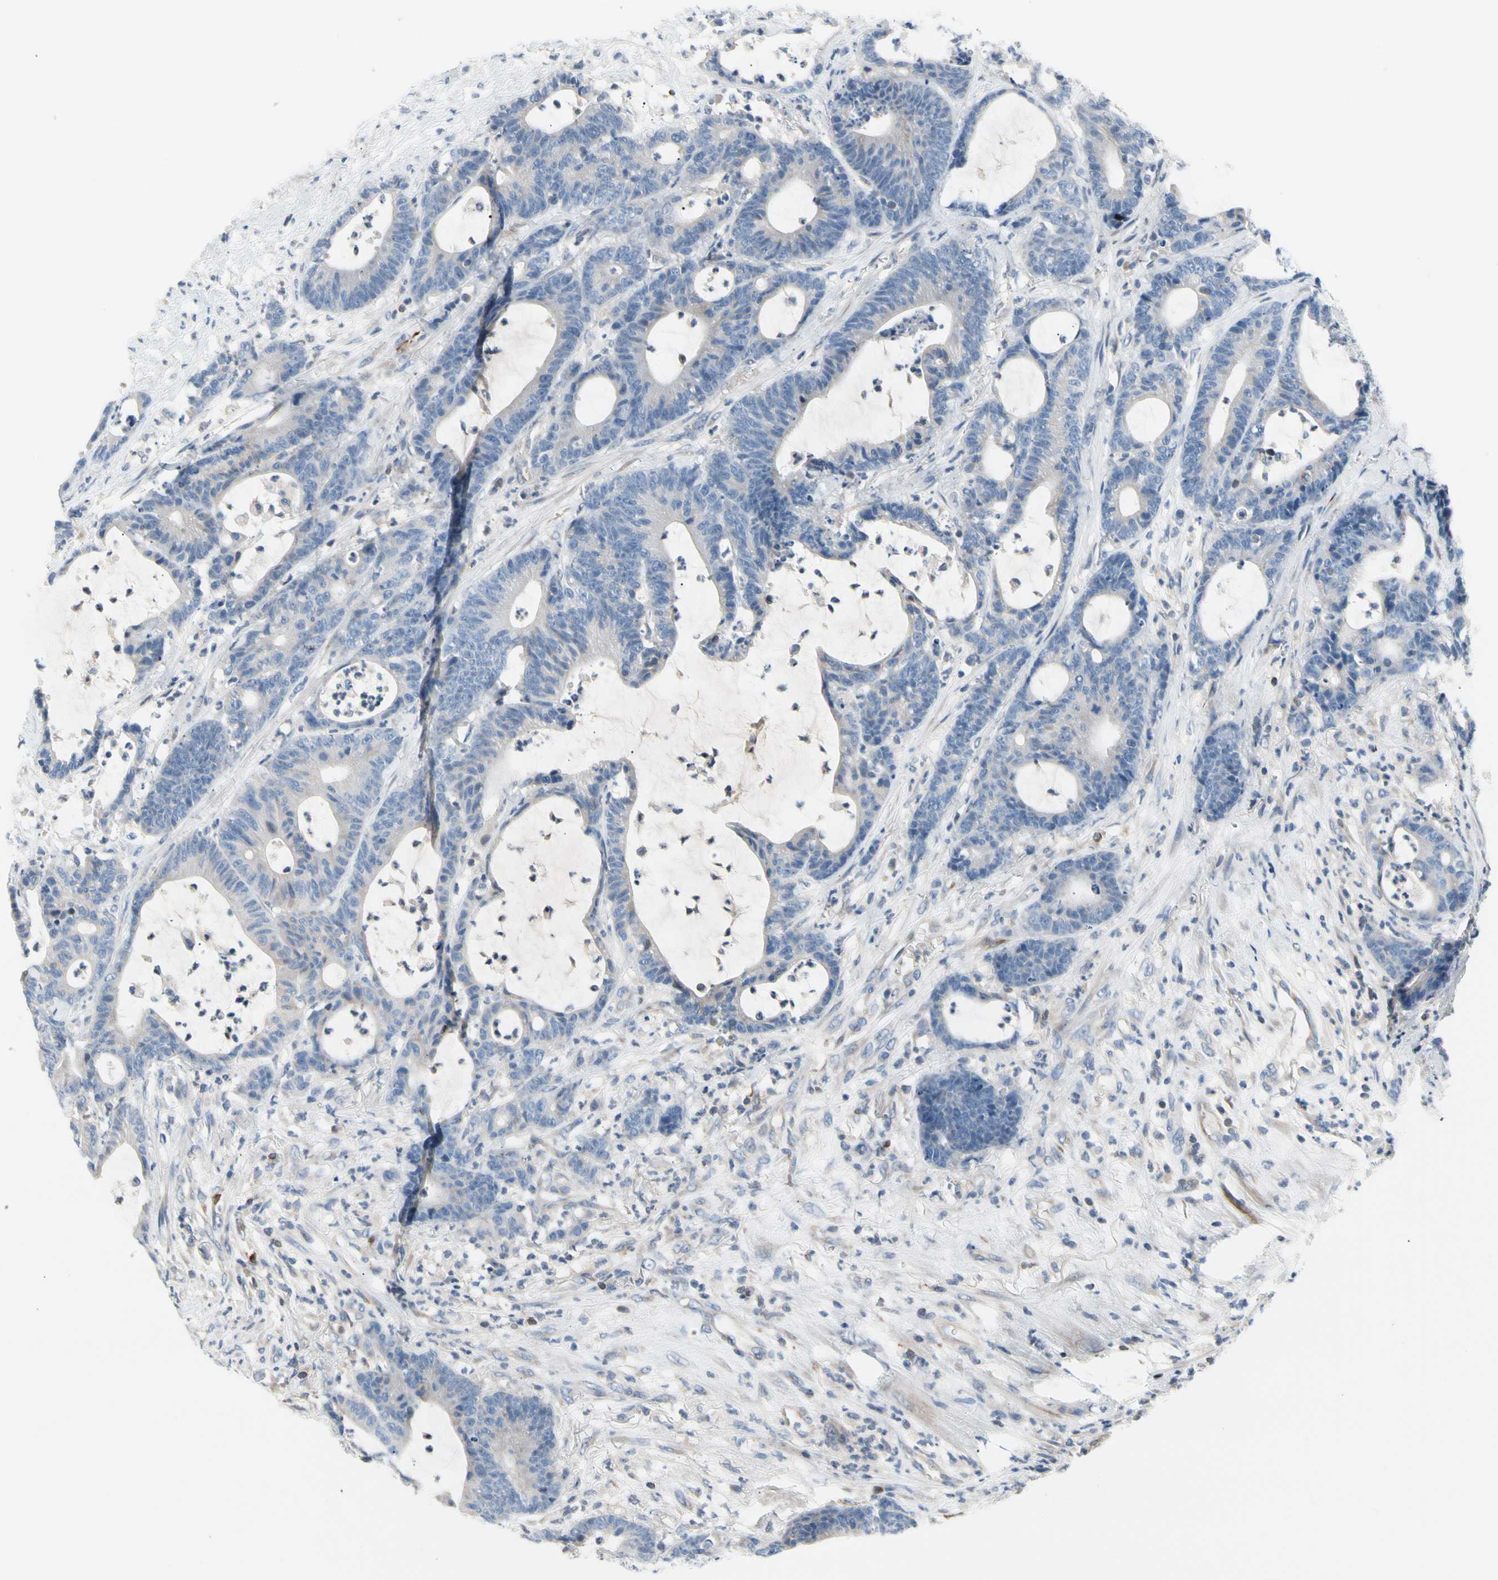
{"staining": {"intensity": "negative", "quantity": "none", "location": "none"}, "tissue": "colorectal cancer", "cell_type": "Tumor cells", "image_type": "cancer", "snomed": [{"axis": "morphology", "description": "Adenocarcinoma, NOS"}, {"axis": "topography", "description": "Colon"}], "caption": "Colorectal cancer (adenocarcinoma) was stained to show a protein in brown. There is no significant expression in tumor cells.", "gene": "MAP3K3", "patient": {"sex": "female", "age": 84}}